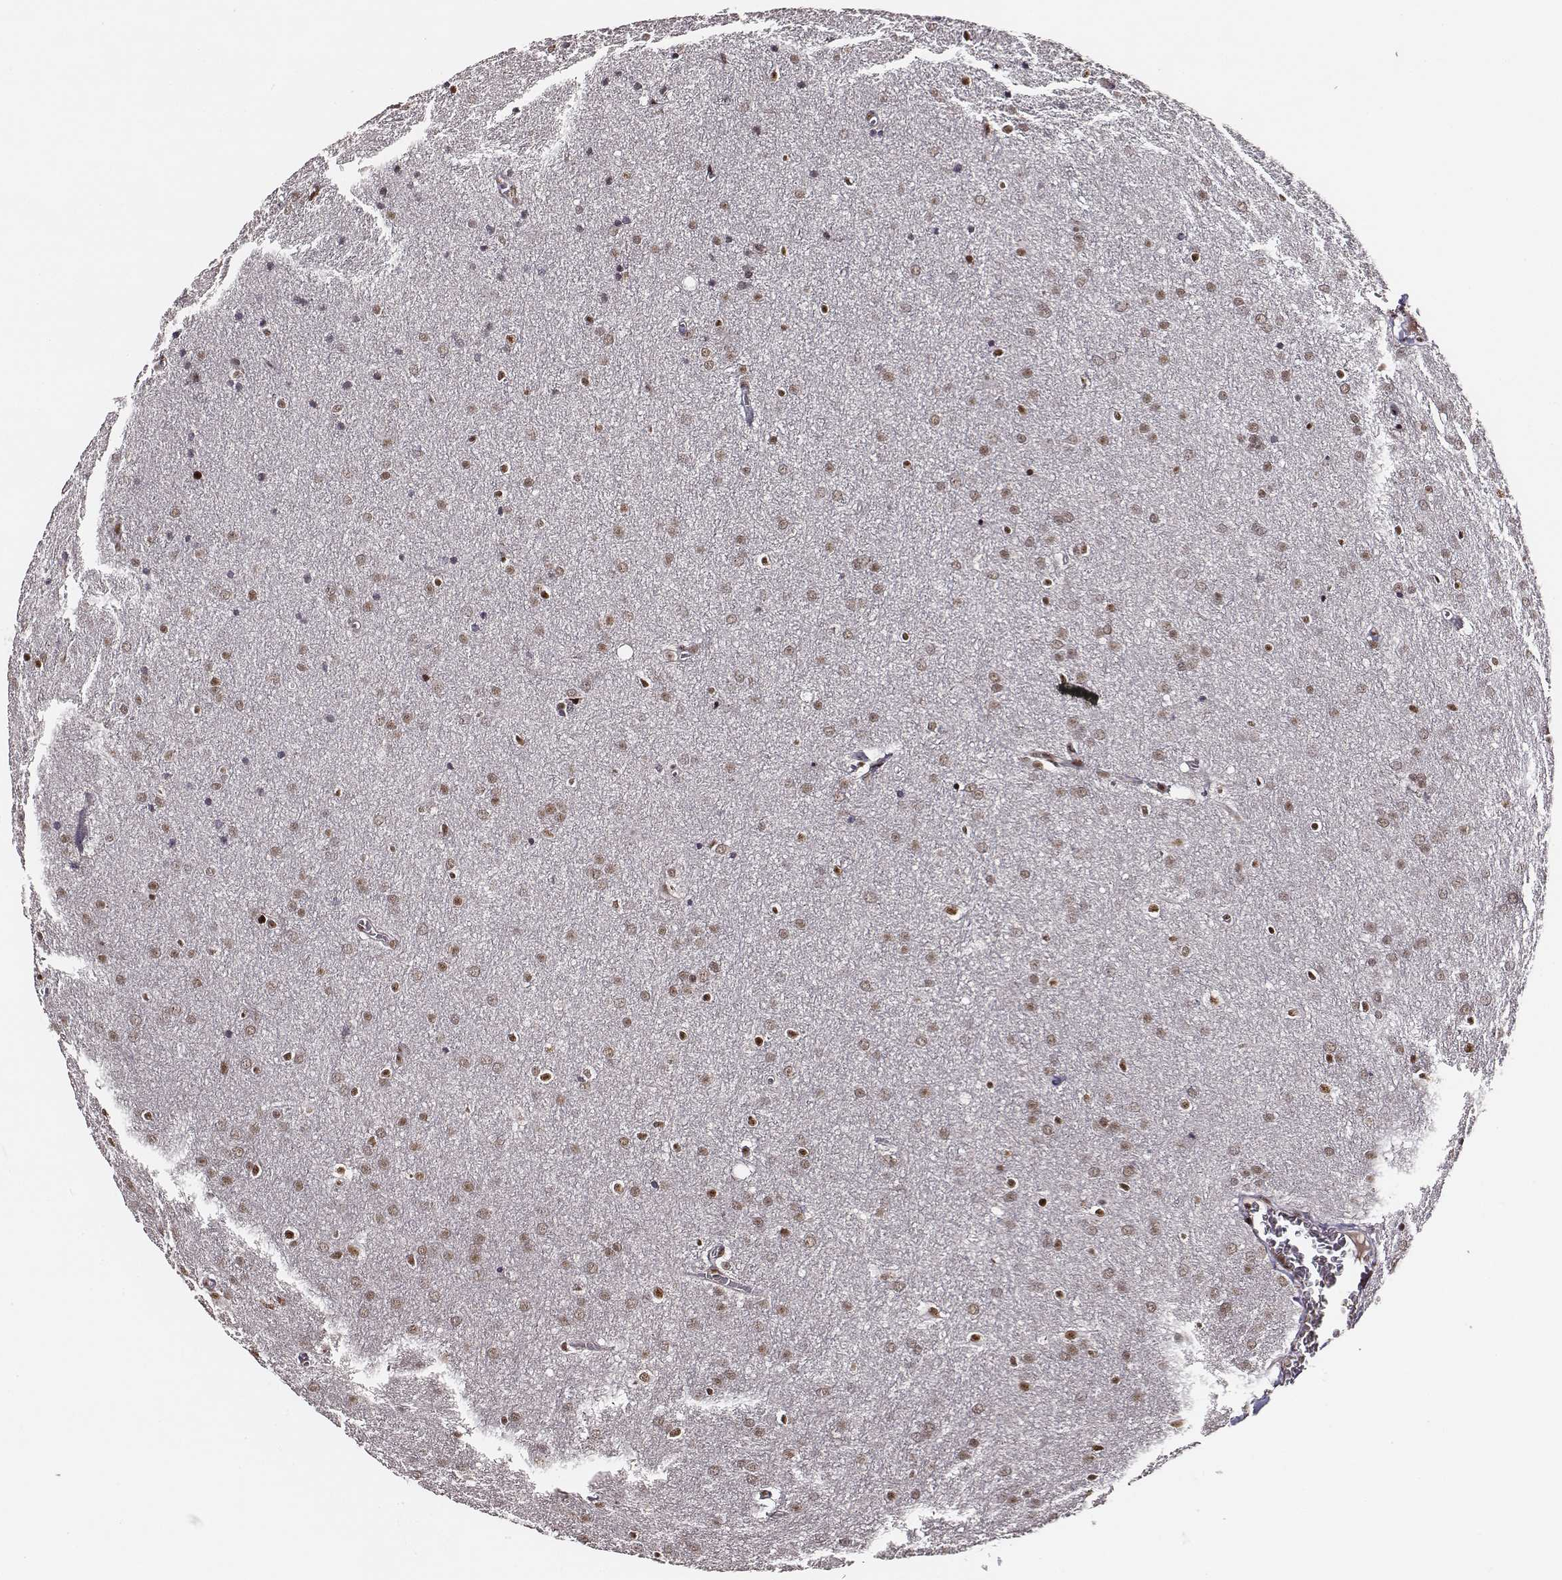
{"staining": {"intensity": "moderate", "quantity": ">75%", "location": "nuclear"}, "tissue": "glioma", "cell_type": "Tumor cells", "image_type": "cancer", "snomed": [{"axis": "morphology", "description": "Glioma, malignant, Low grade"}, {"axis": "topography", "description": "Brain"}], "caption": "The immunohistochemical stain shows moderate nuclear staining in tumor cells of low-grade glioma (malignant) tissue. (IHC, brightfield microscopy, high magnification).", "gene": "PPARA", "patient": {"sex": "female", "age": 32}}